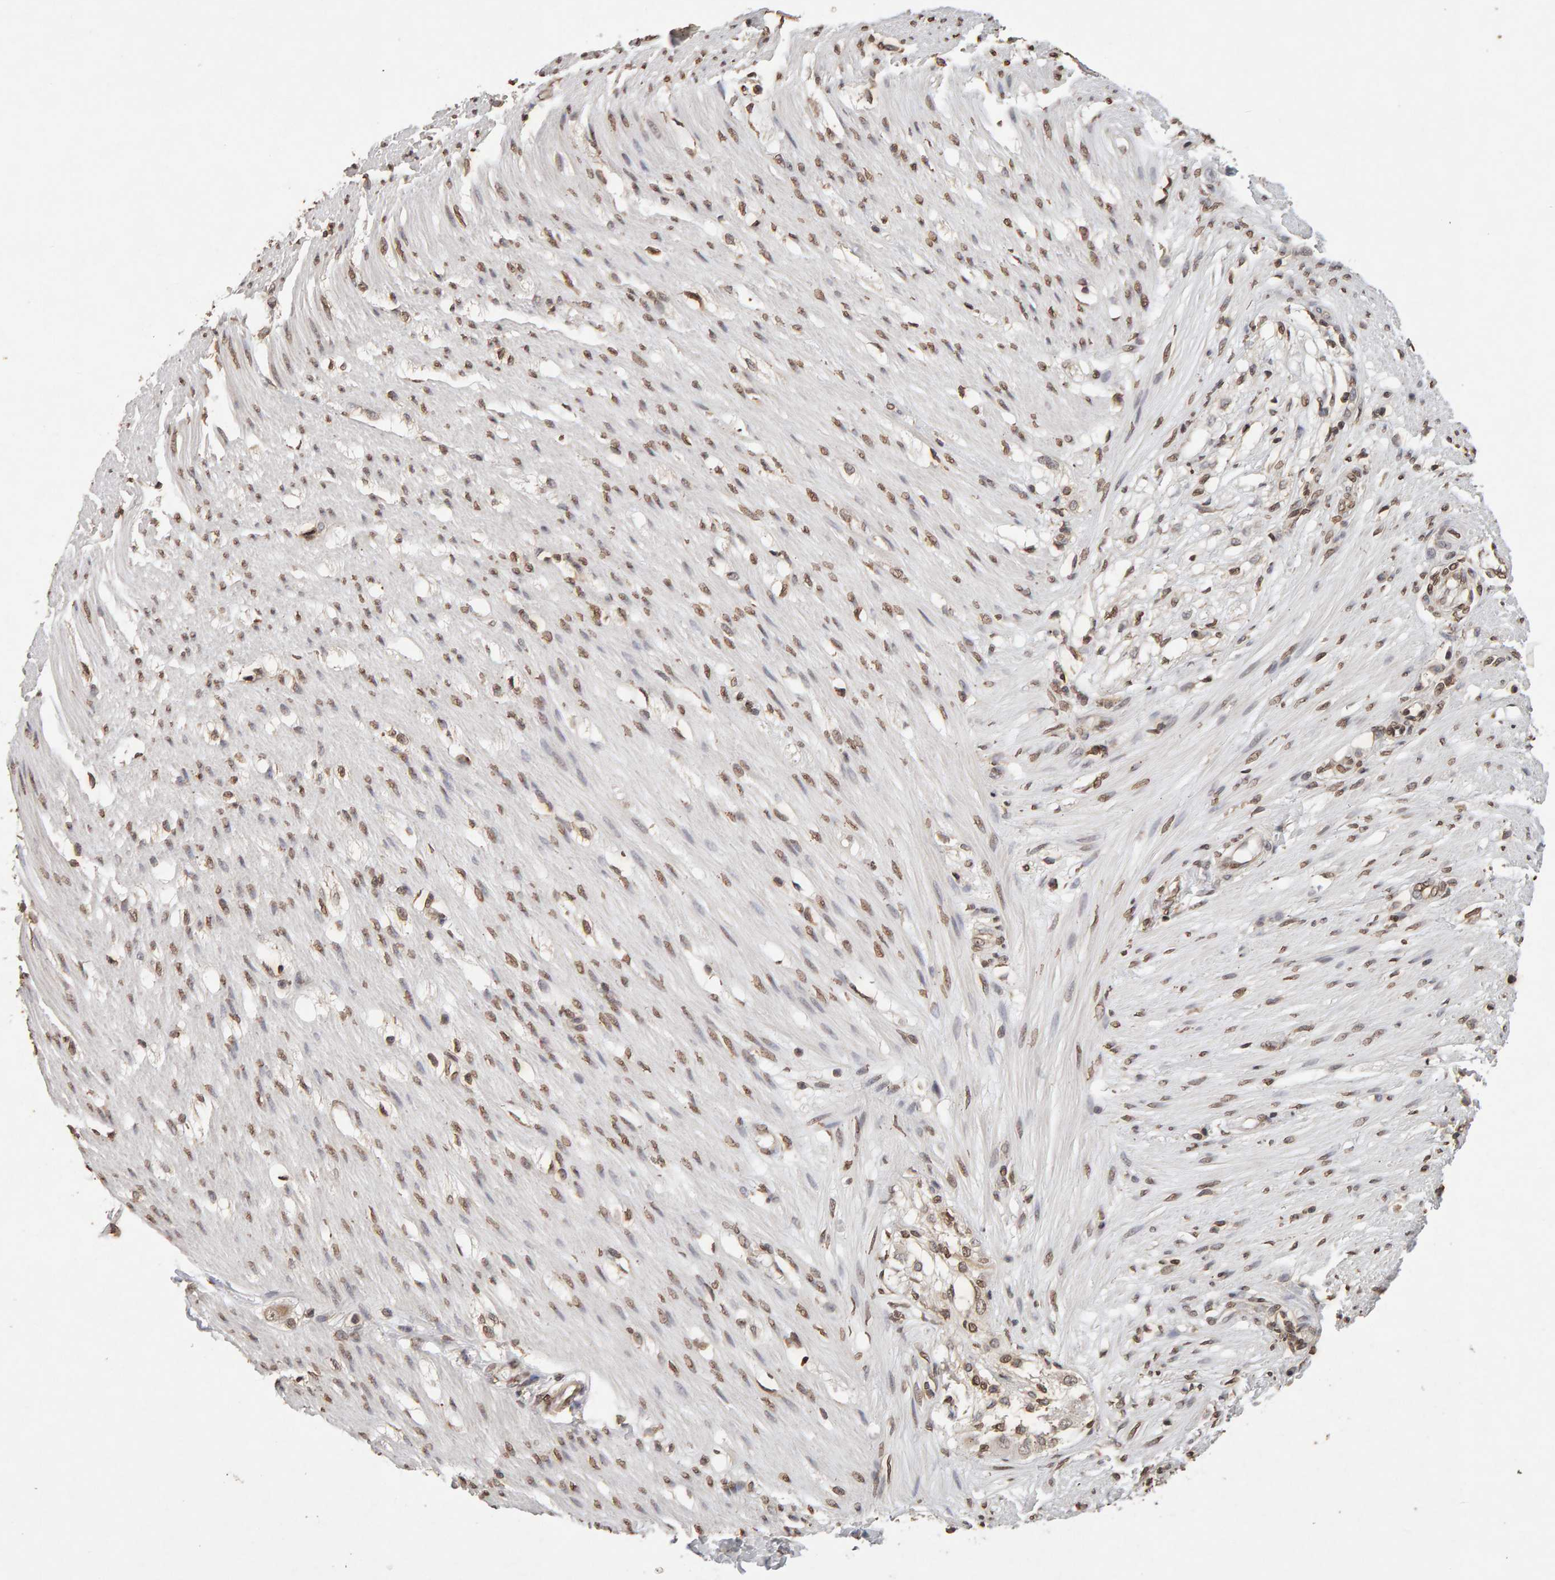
{"staining": {"intensity": "moderate", "quantity": ">75%", "location": "nuclear"}, "tissue": "smooth muscle", "cell_type": "Smooth muscle cells", "image_type": "normal", "snomed": [{"axis": "morphology", "description": "Normal tissue, NOS"}, {"axis": "morphology", "description": "Adenocarcinoma, NOS"}, {"axis": "topography", "description": "Smooth muscle"}, {"axis": "topography", "description": "Colon"}], "caption": "Smooth muscle stained with immunohistochemistry (IHC) exhibits moderate nuclear positivity in about >75% of smooth muscle cells.", "gene": "DNAJB5", "patient": {"sex": "male", "age": 14}}